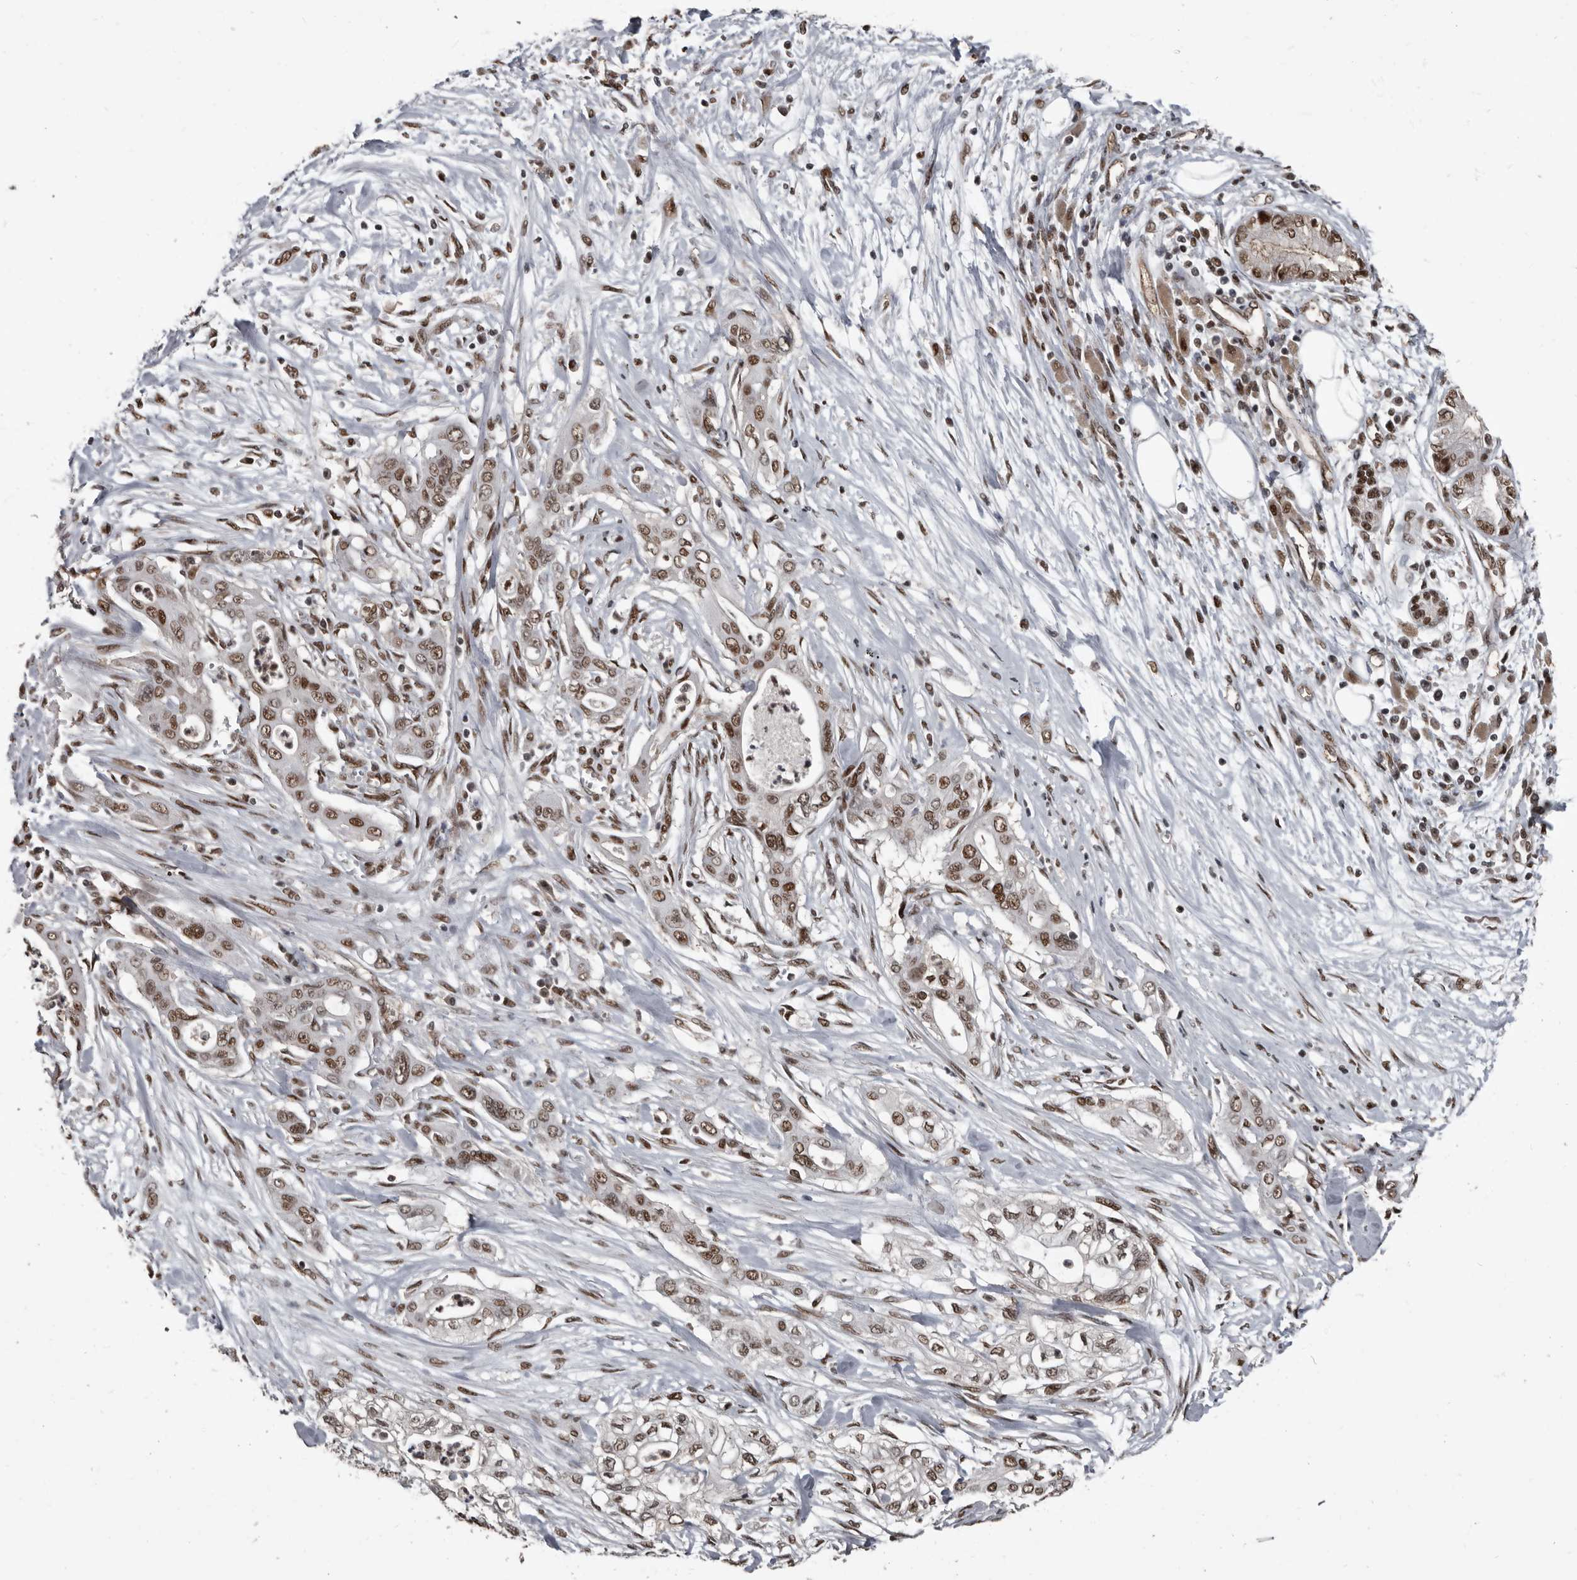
{"staining": {"intensity": "moderate", "quantity": ">75%", "location": "nuclear"}, "tissue": "pancreatic cancer", "cell_type": "Tumor cells", "image_type": "cancer", "snomed": [{"axis": "morphology", "description": "Adenocarcinoma, NOS"}, {"axis": "topography", "description": "Pancreas"}], "caption": "Immunohistochemical staining of pancreatic cancer reveals moderate nuclear protein expression in about >75% of tumor cells.", "gene": "CHD1L", "patient": {"sex": "male", "age": 58}}